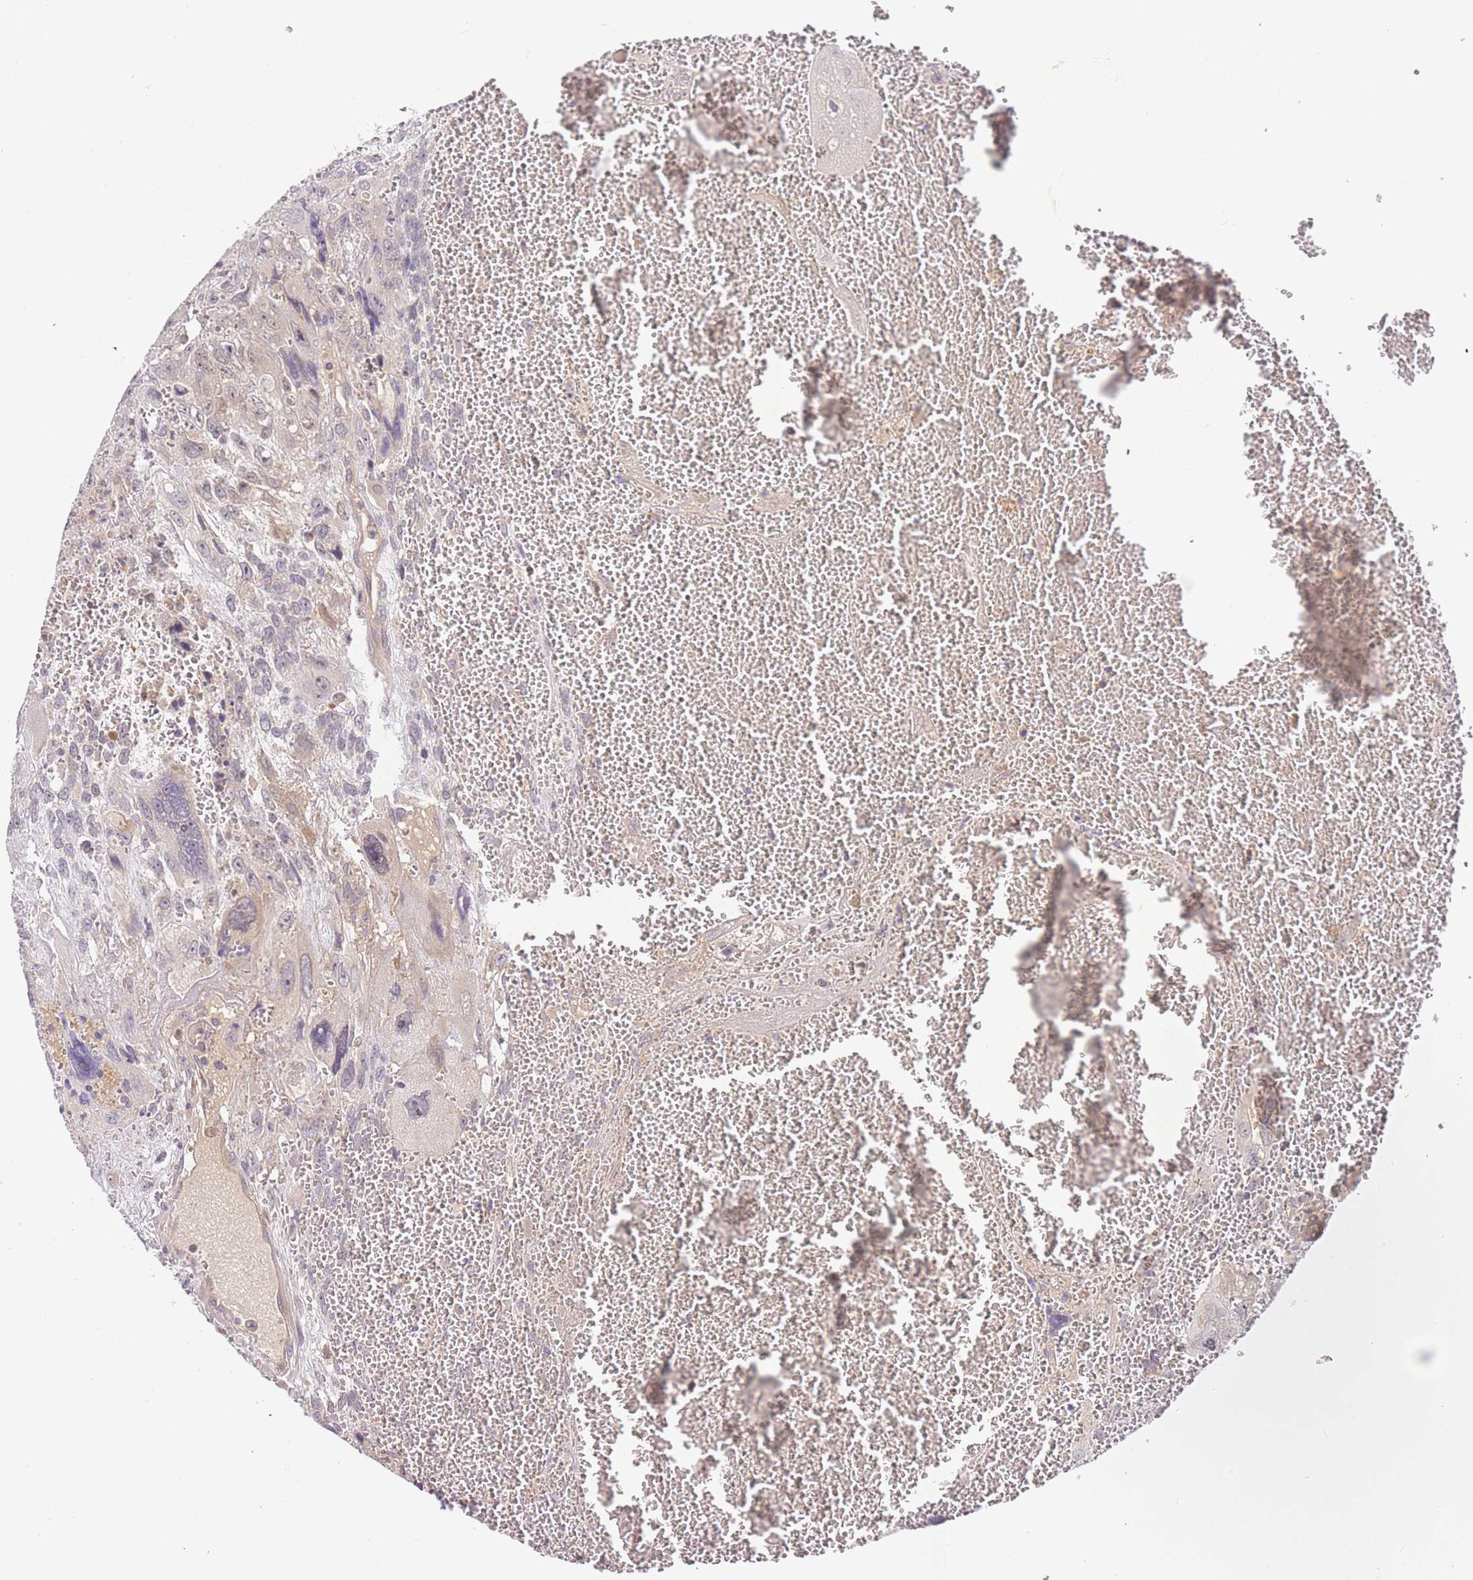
{"staining": {"intensity": "moderate", "quantity": "<25%", "location": "nuclear"}, "tissue": "testis cancer", "cell_type": "Tumor cells", "image_type": "cancer", "snomed": [{"axis": "morphology", "description": "Carcinoma, Embryonal, NOS"}, {"axis": "topography", "description": "Testis"}], "caption": "Brown immunohistochemical staining in testis cancer shows moderate nuclear staining in about <25% of tumor cells.", "gene": "ZNF577", "patient": {"sex": "male", "age": 28}}